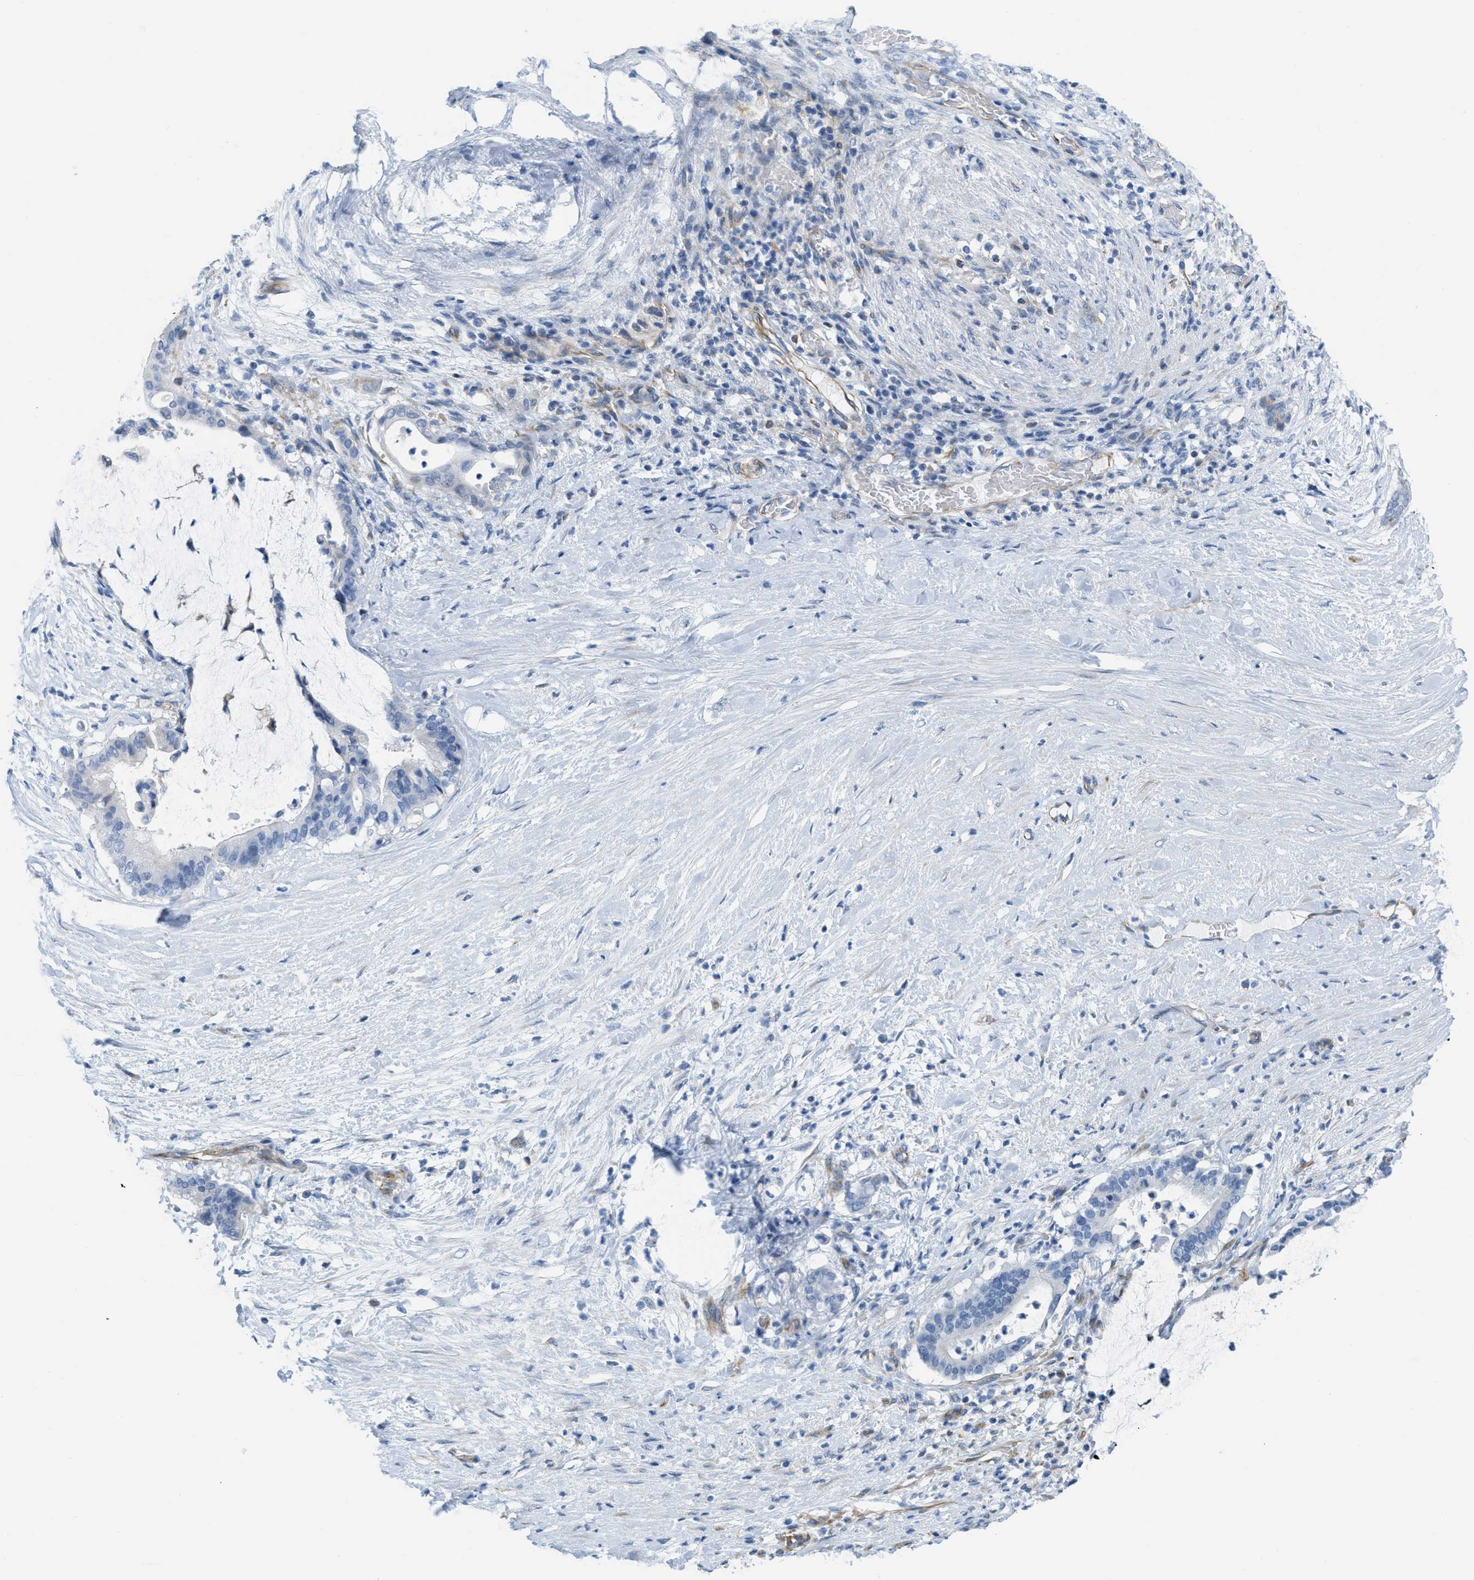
{"staining": {"intensity": "negative", "quantity": "none", "location": "none"}, "tissue": "pancreatic cancer", "cell_type": "Tumor cells", "image_type": "cancer", "snomed": [{"axis": "morphology", "description": "Adenocarcinoma, NOS"}, {"axis": "topography", "description": "Pancreas"}], "caption": "Pancreatic adenocarcinoma stained for a protein using immunohistochemistry (IHC) displays no staining tumor cells.", "gene": "SLC12A1", "patient": {"sex": "male", "age": 41}}